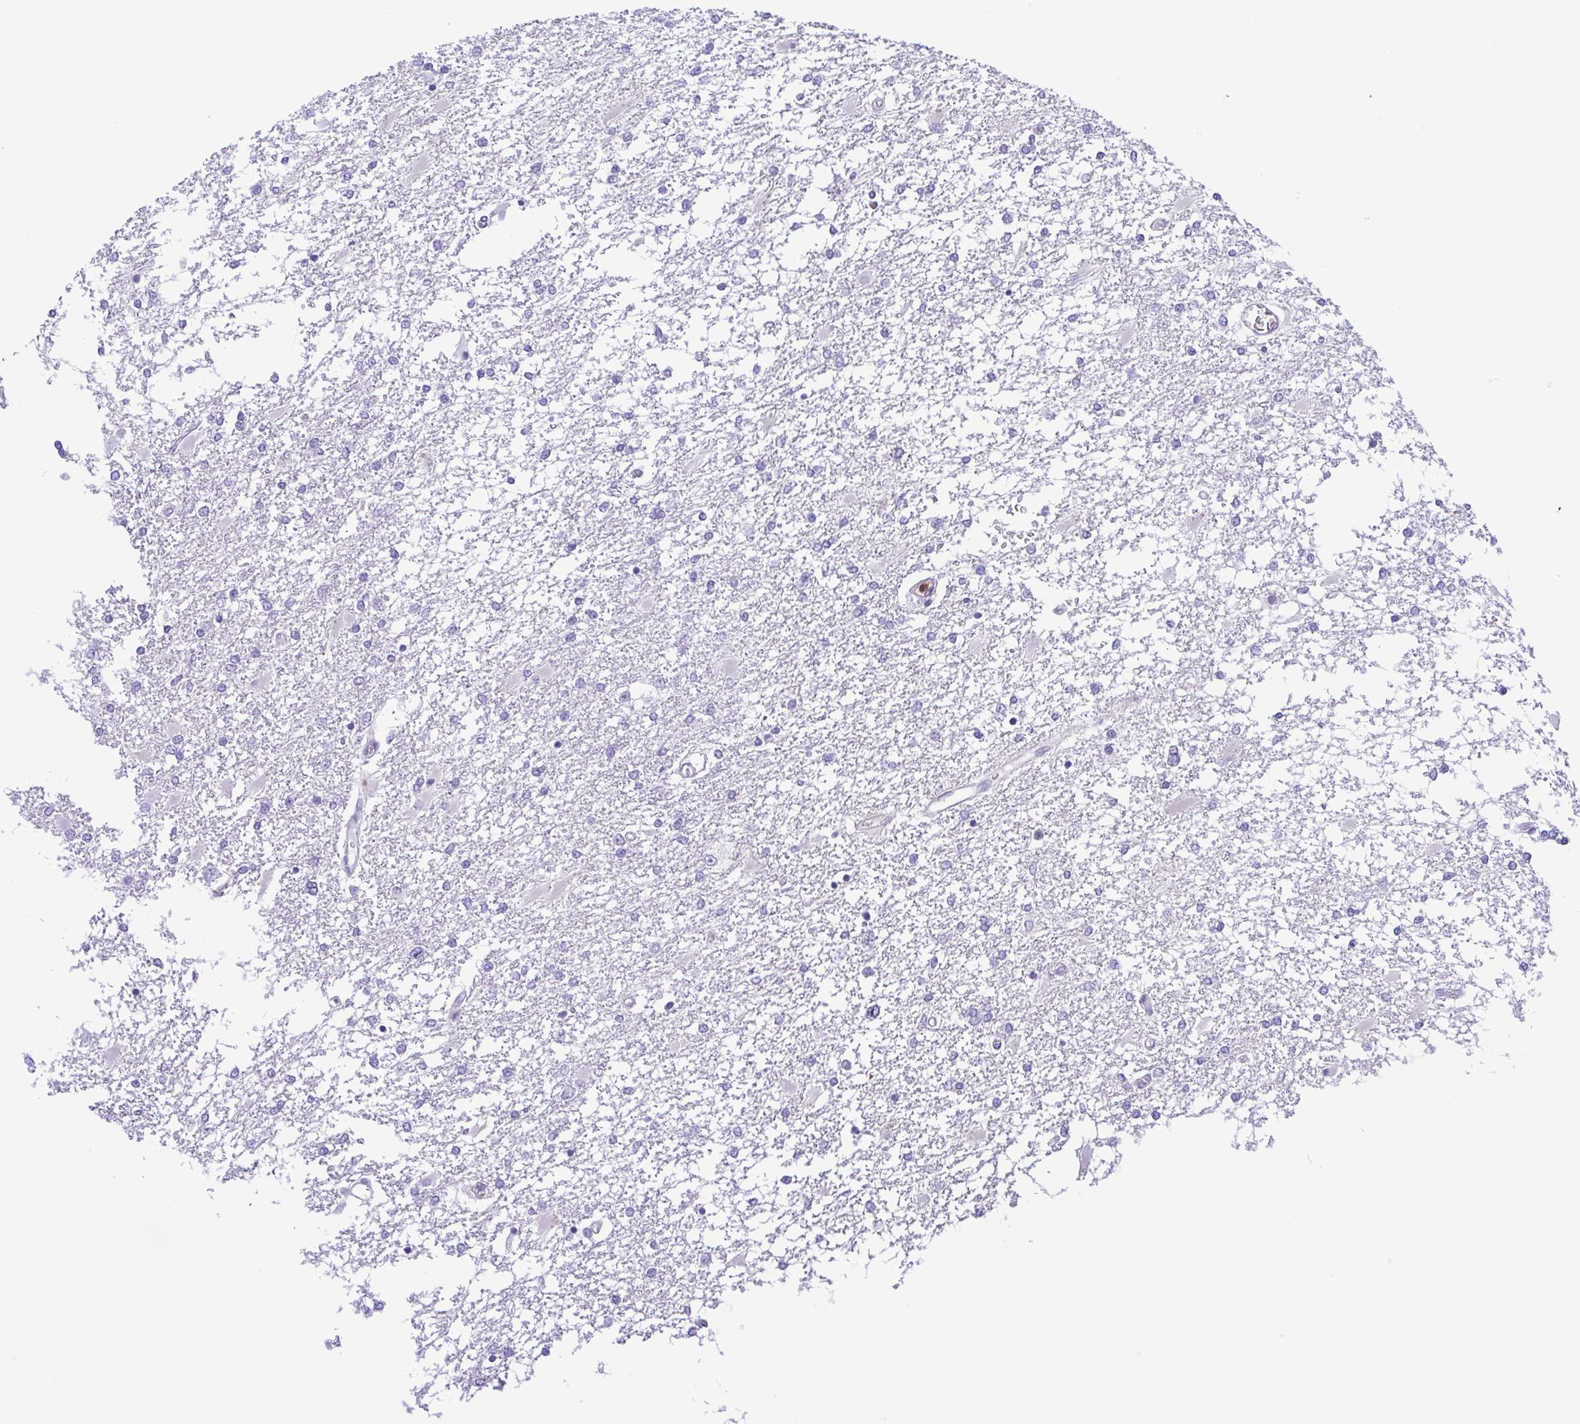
{"staining": {"intensity": "negative", "quantity": "none", "location": "none"}, "tissue": "glioma", "cell_type": "Tumor cells", "image_type": "cancer", "snomed": [{"axis": "morphology", "description": "Glioma, malignant, High grade"}, {"axis": "topography", "description": "Cerebral cortex"}], "caption": "A histopathology image of malignant glioma (high-grade) stained for a protein reveals no brown staining in tumor cells.", "gene": "LDHC", "patient": {"sex": "male", "age": 79}}